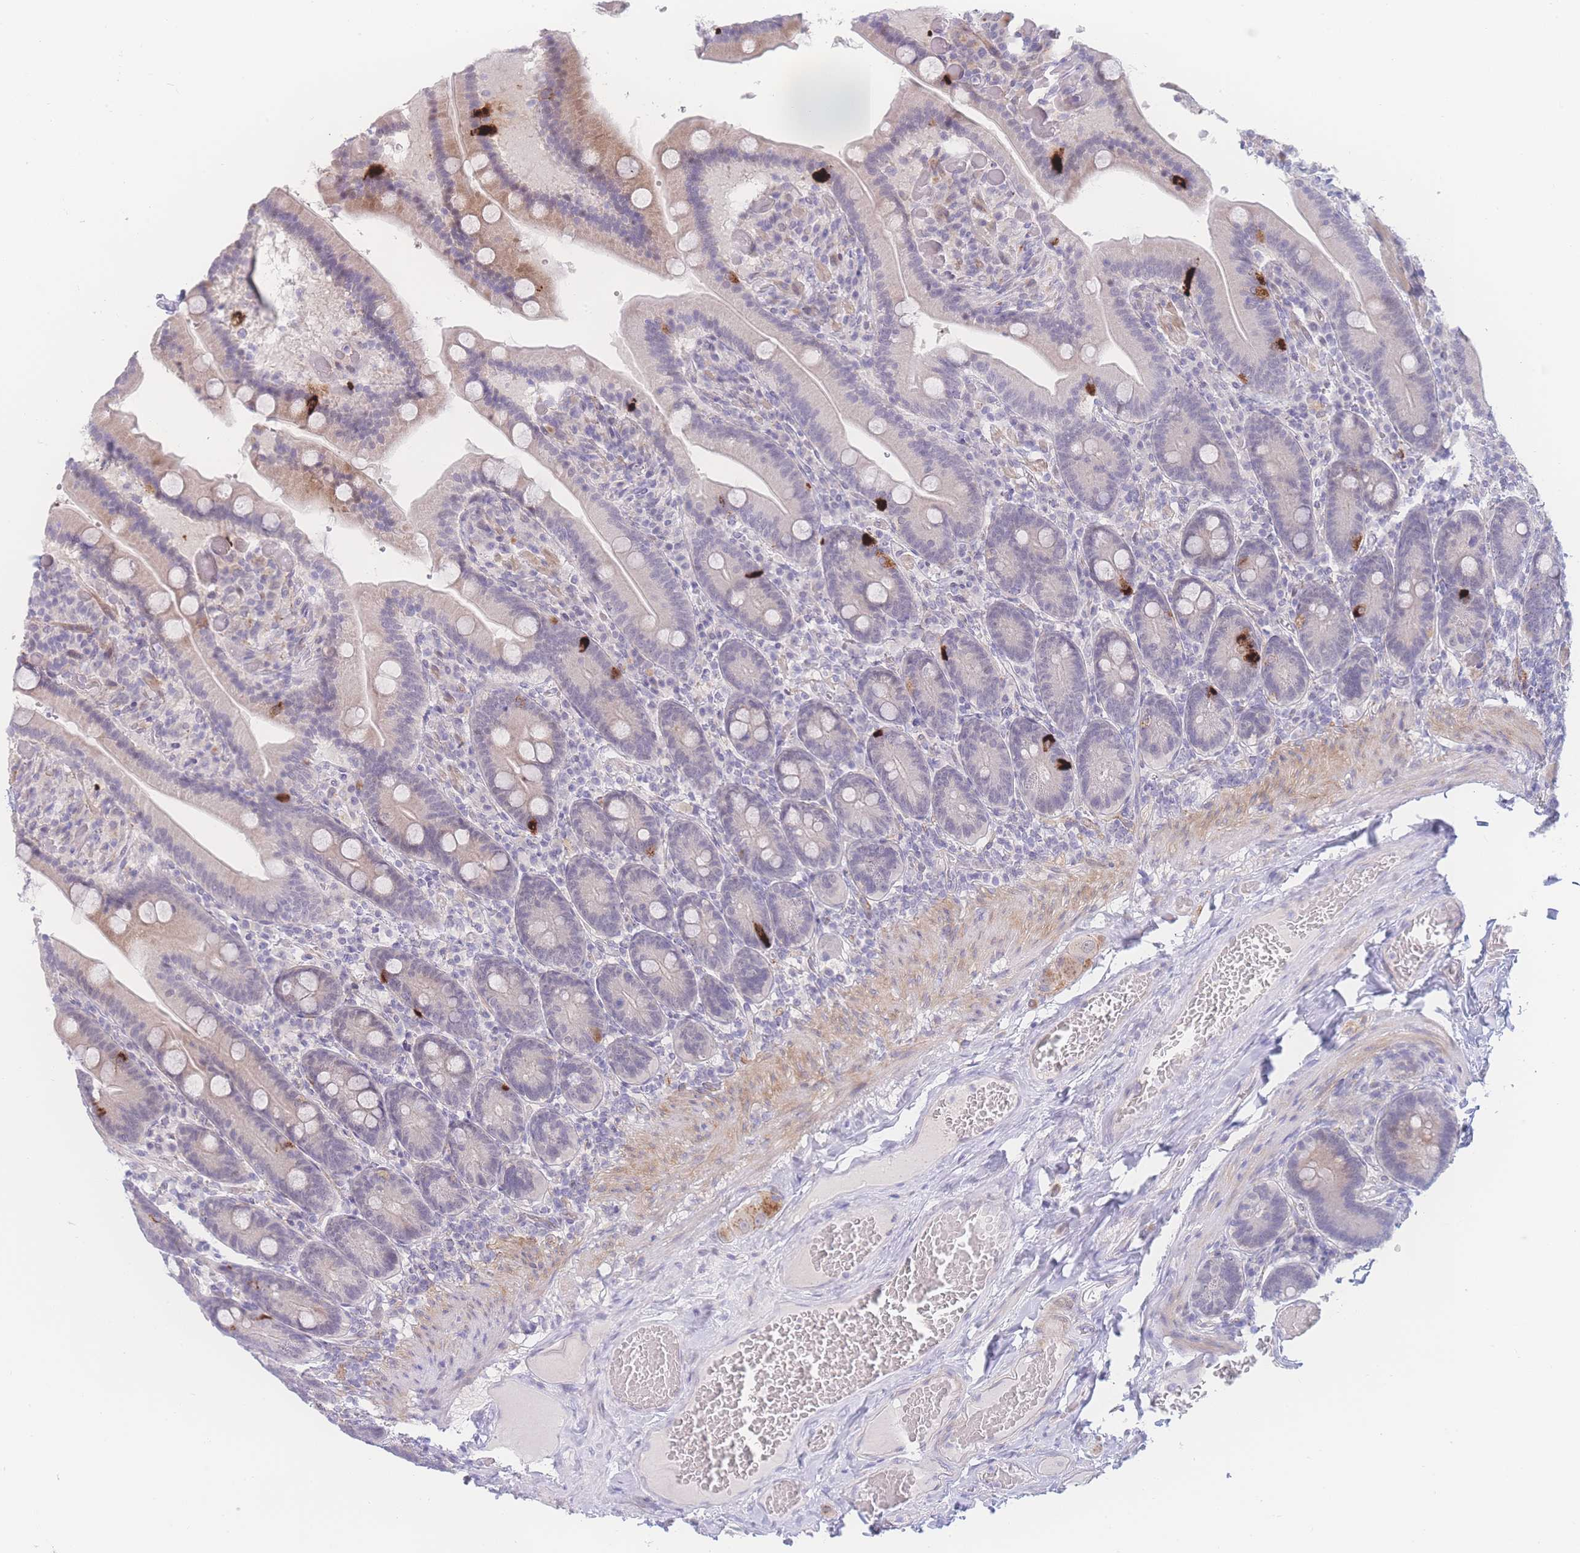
{"staining": {"intensity": "strong", "quantity": "<25%", "location": "cytoplasmic/membranous"}, "tissue": "duodenum", "cell_type": "Glandular cells", "image_type": "normal", "snomed": [{"axis": "morphology", "description": "Normal tissue, NOS"}, {"axis": "topography", "description": "Duodenum"}], "caption": "The immunohistochemical stain highlights strong cytoplasmic/membranous staining in glandular cells of normal duodenum.", "gene": "PRSS22", "patient": {"sex": "female", "age": 62}}